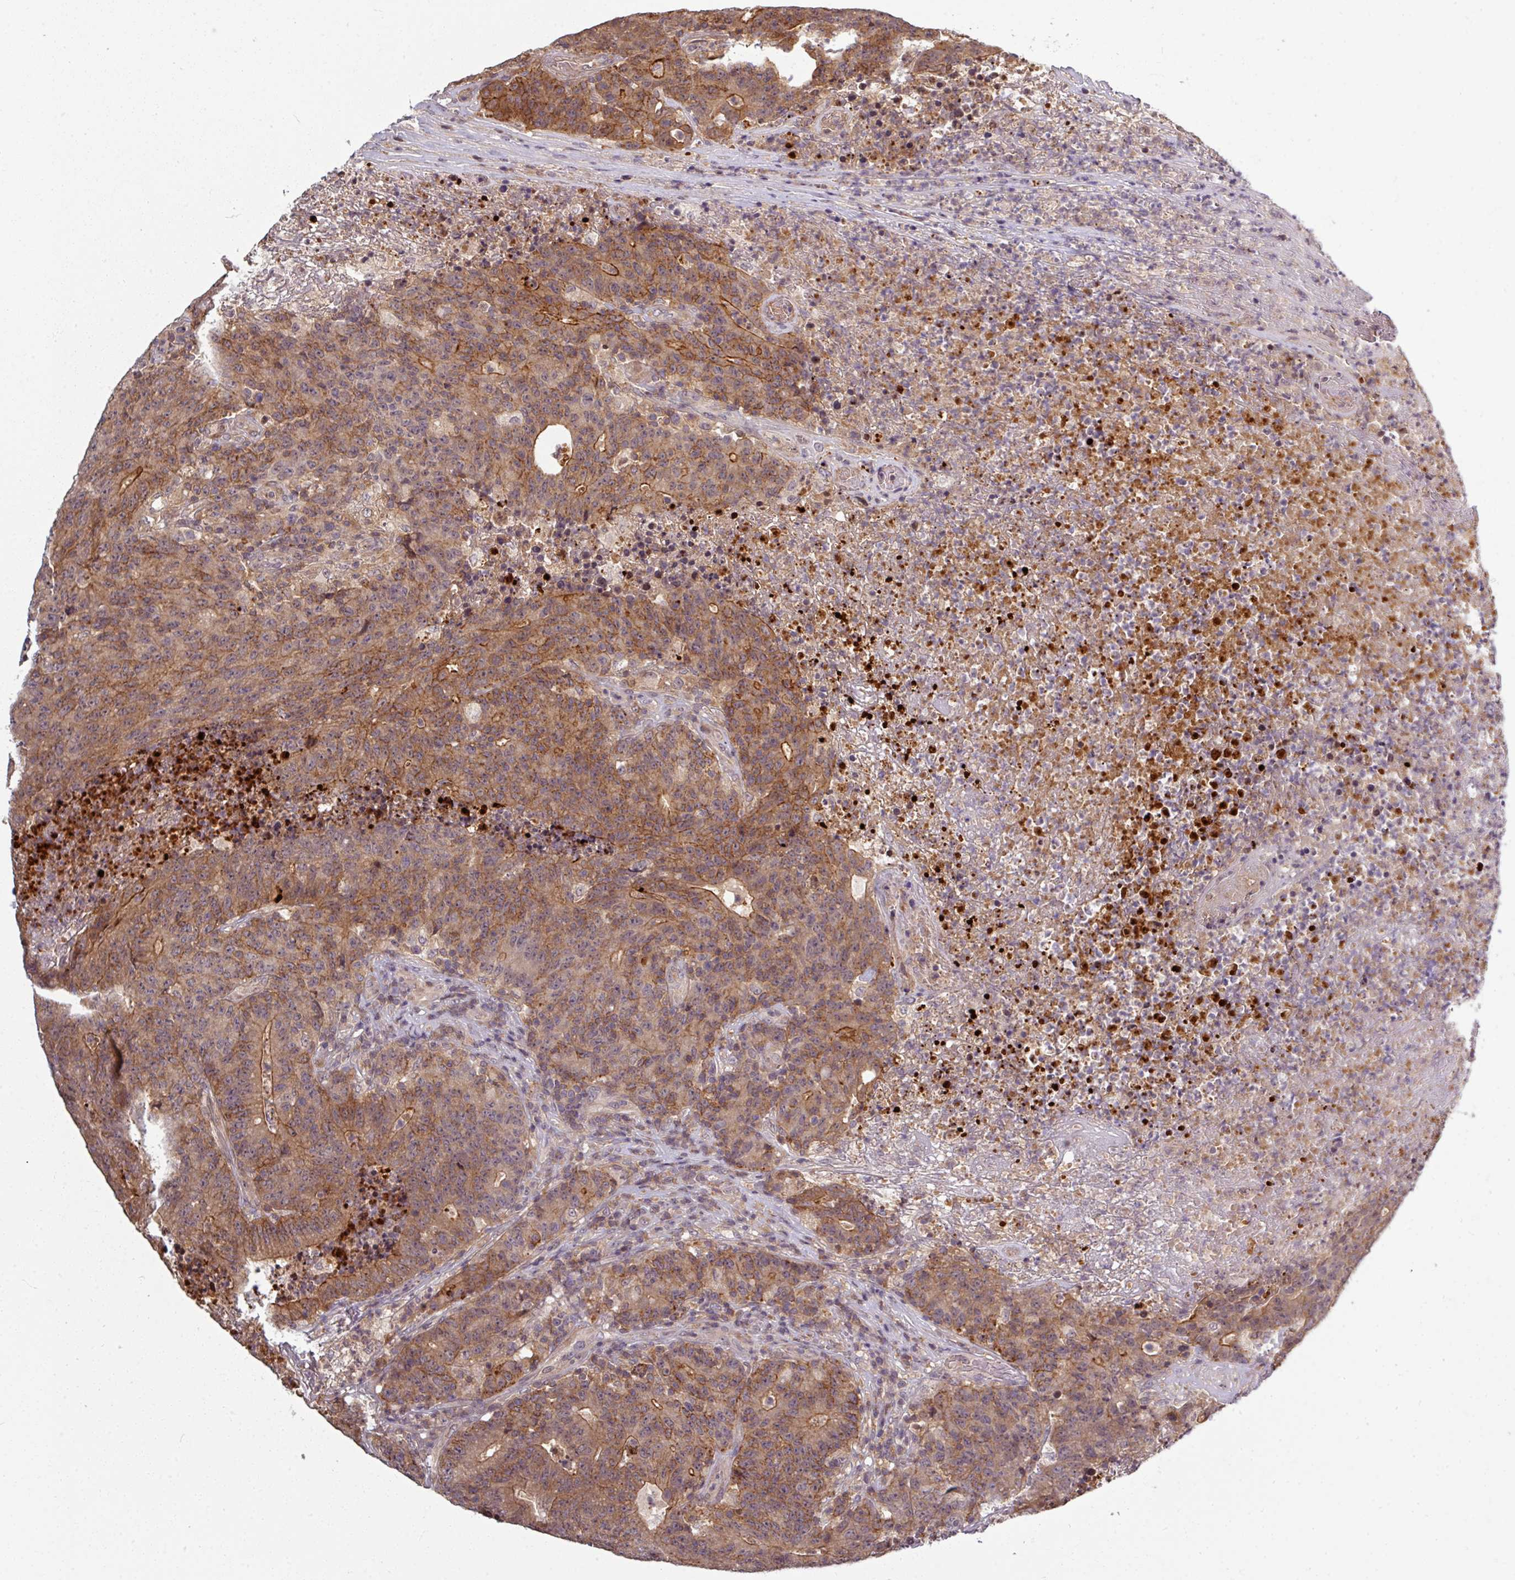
{"staining": {"intensity": "strong", "quantity": ">75%", "location": "cytoplasmic/membranous"}, "tissue": "colorectal cancer", "cell_type": "Tumor cells", "image_type": "cancer", "snomed": [{"axis": "morphology", "description": "Adenocarcinoma, NOS"}, {"axis": "topography", "description": "Colon"}], "caption": "A brown stain shows strong cytoplasmic/membranous staining of a protein in human adenocarcinoma (colorectal) tumor cells. The staining was performed using DAB, with brown indicating positive protein expression. Nuclei are stained blue with hematoxylin.", "gene": "TUSC3", "patient": {"sex": "female", "age": 75}}